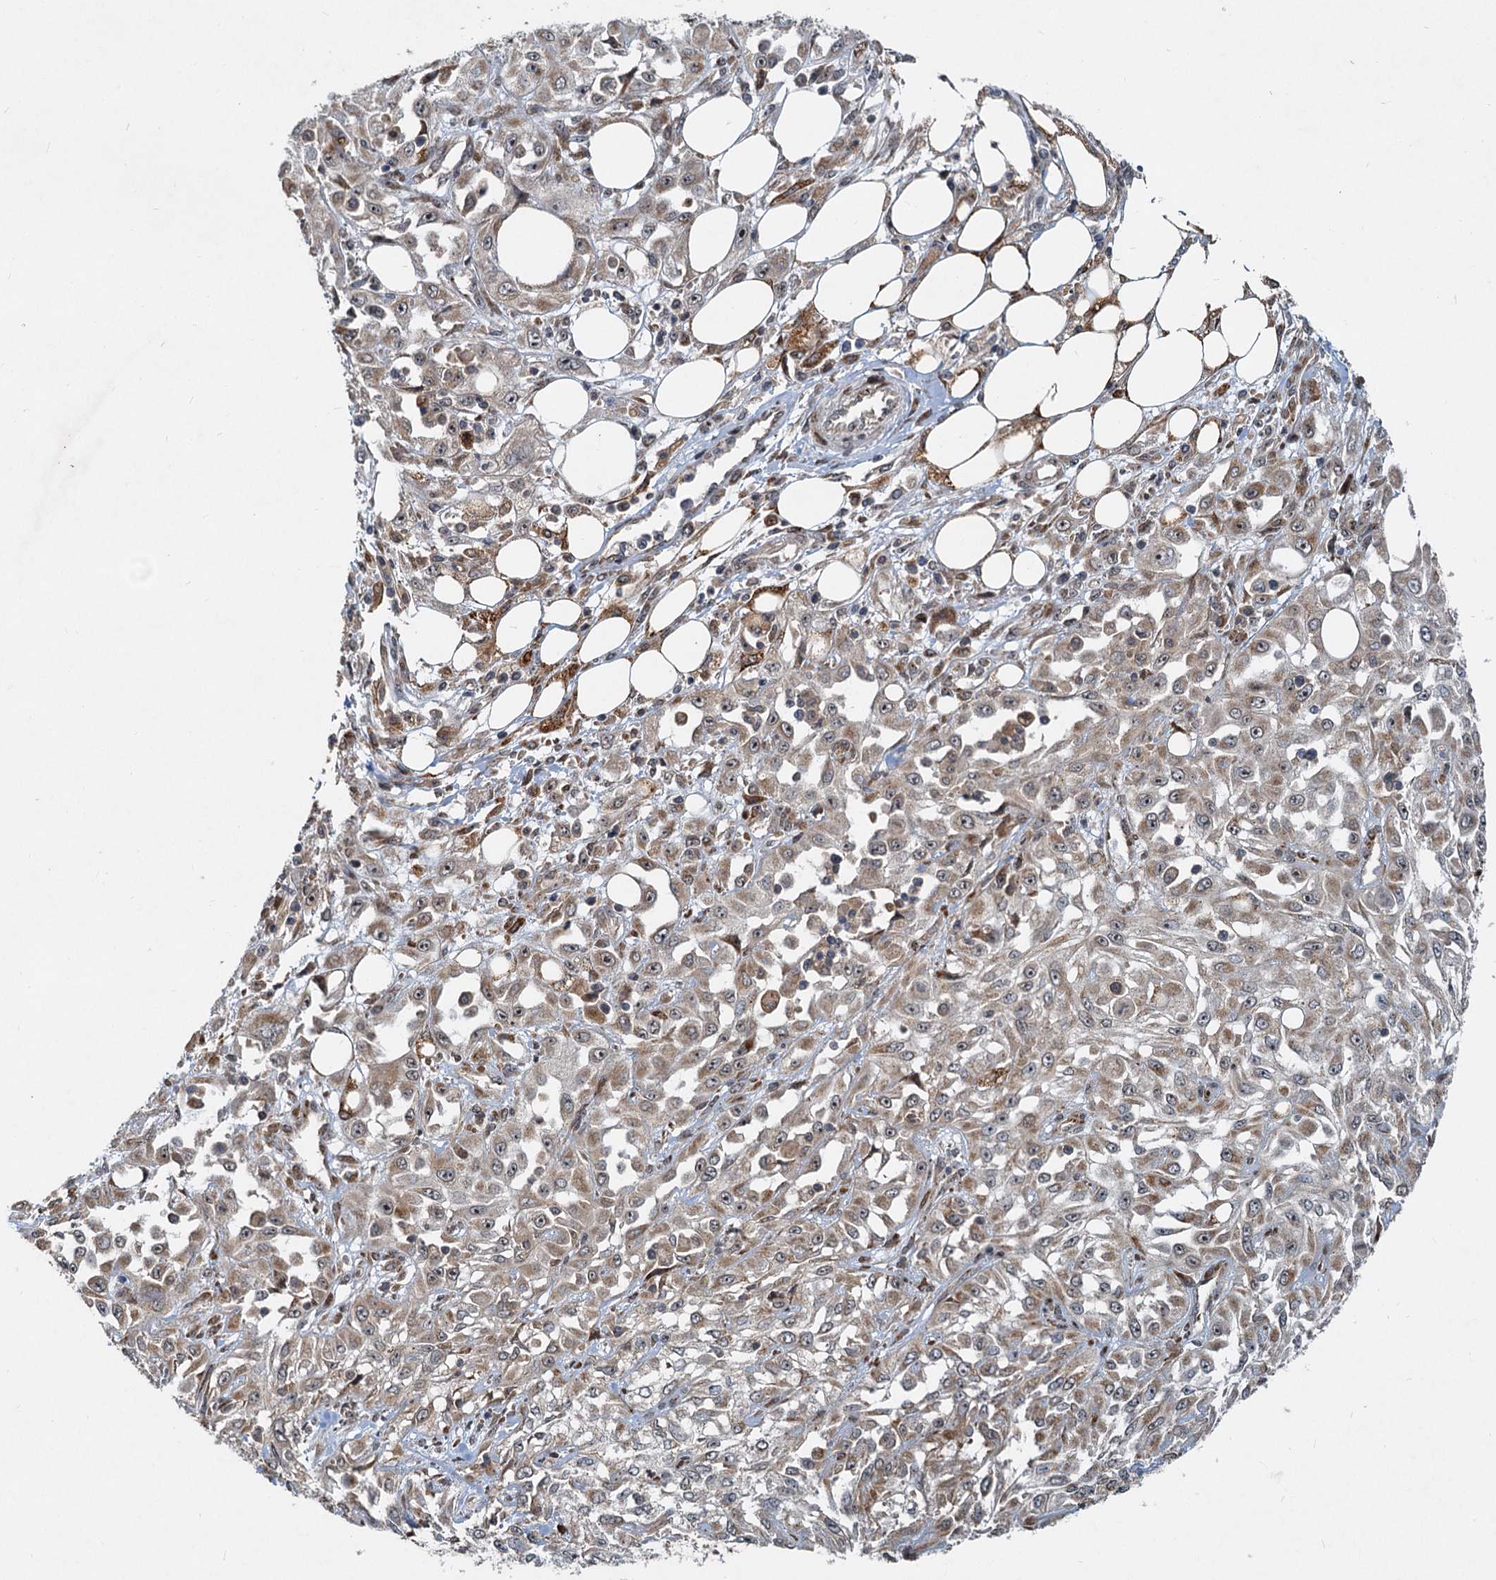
{"staining": {"intensity": "moderate", "quantity": "25%-75%", "location": "cytoplasmic/membranous"}, "tissue": "skin cancer", "cell_type": "Tumor cells", "image_type": "cancer", "snomed": [{"axis": "morphology", "description": "Squamous cell carcinoma, NOS"}, {"axis": "morphology", "description": "Squamous cell carcinoma, metastatic, NOS"}, {"axis": "topography", "description": "Skin"}, {"axis": "topography", "description": "Lymph node"}], "caption": "DAB immunohistochemical staining of human skin squamous cell carcinoma shows moderate cytoplasmic/membranous protein positivity in approximately 25%-75% of tumor cells.", "gene": "CEP68", "patient": {"sex": "male", "age": 75}}